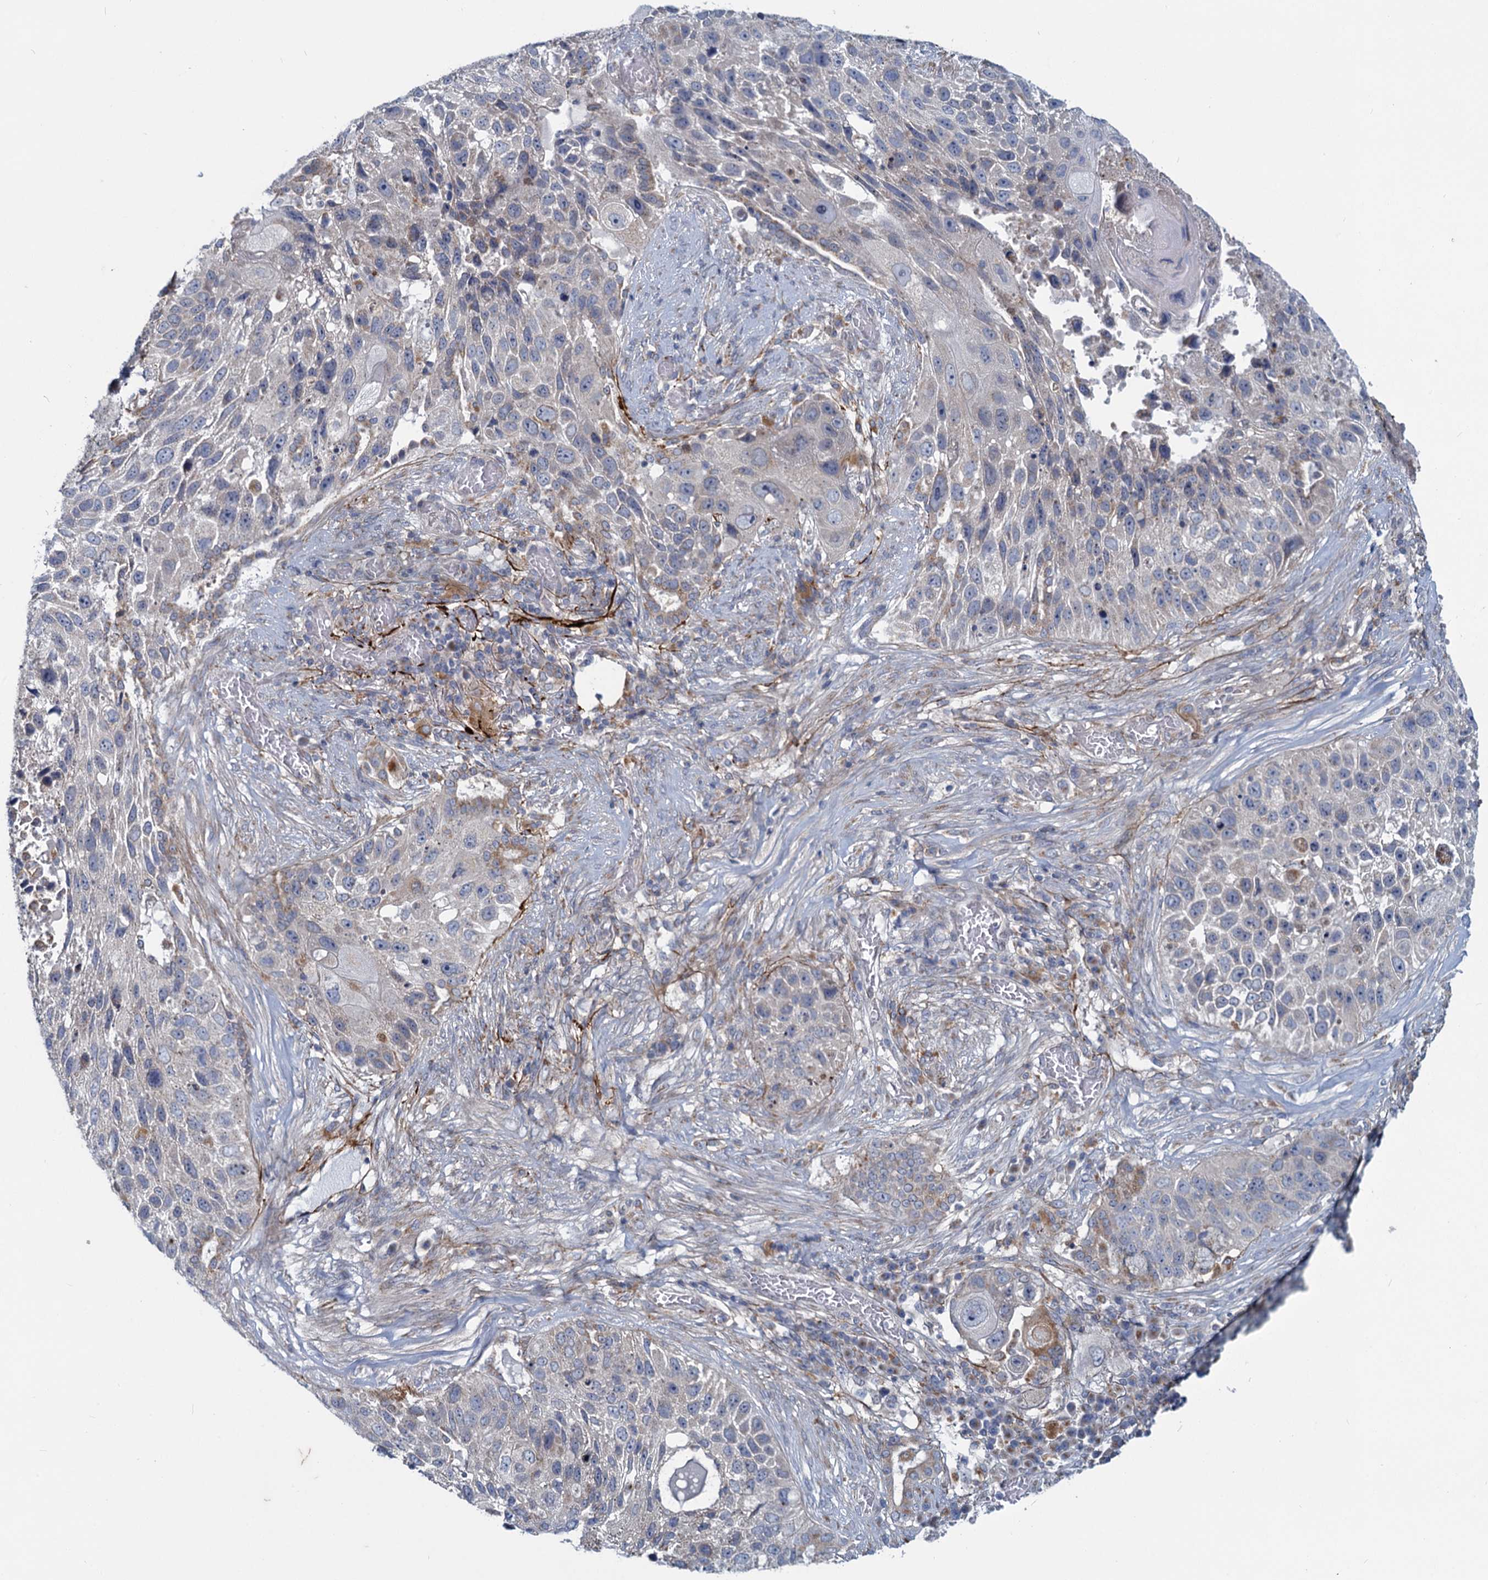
{"staining": {"intensity": "negative", "quantity": "none", "location": "none"}, "tissue": "lung cancer", "cell_type": "Tumor cells", "image_type": "cancer", "snomed": [{"axis": "morphology", "description": "Squamous cell carcinoma, NOS"}, {"axis": "topography", "description": "Lung"}], "caption": "Tumor cells show no significant positivity in lung squamous cell carcinoma. (Brightfield microscopy of DAB (3,3'-diaminobenzidine) immunohistochemistry at high magnification).", "gene": "ADCY2", "patient": {"sex": "male", "age": 61}}